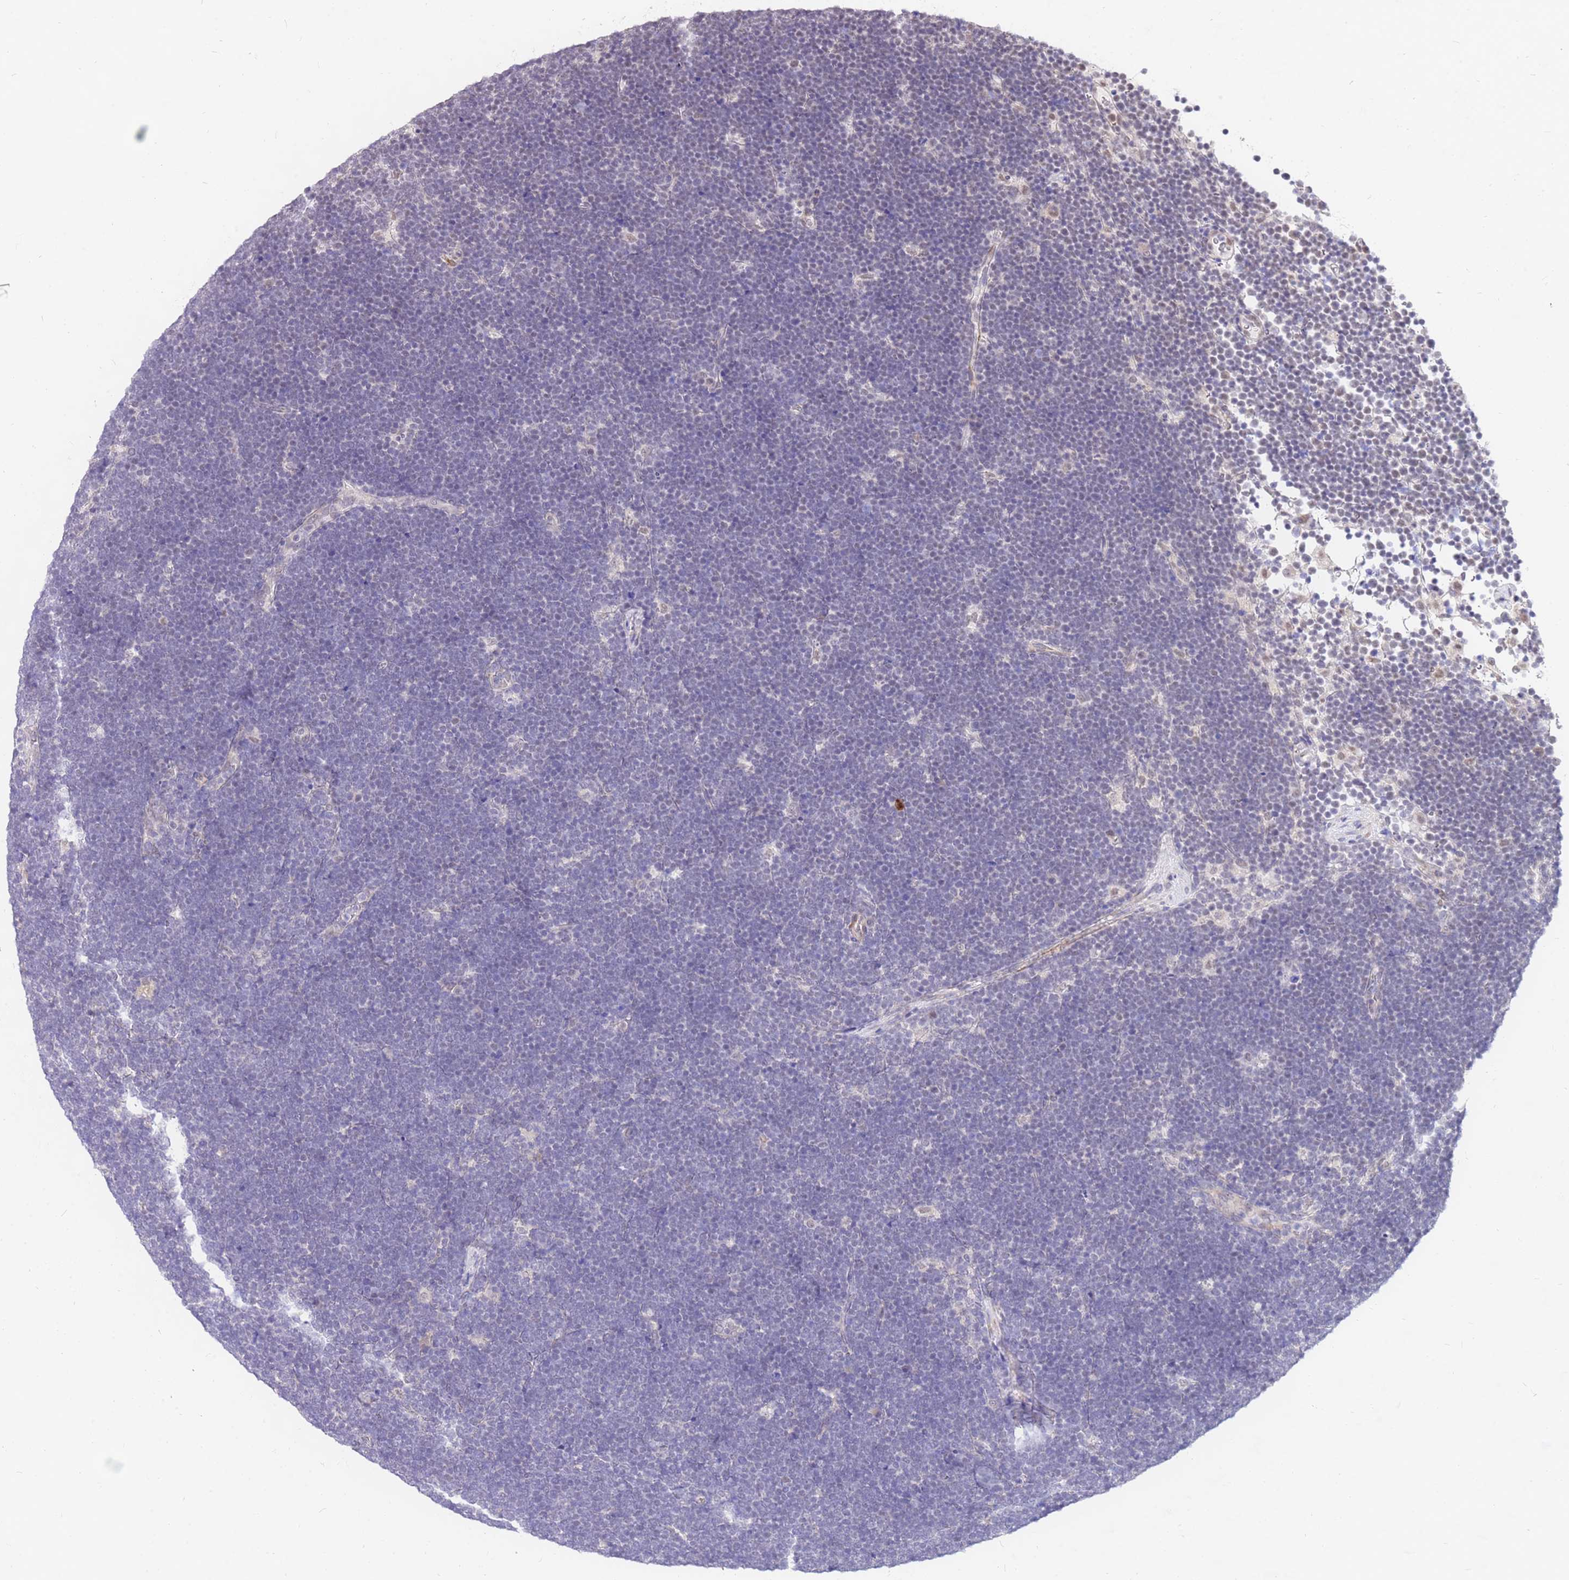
{"staining": {"intensity": "negative", "quantity": "none", "location": "none"}, "tissue": "lymphoma", "cell_type": "Tumor cells", "image_type": "cancer", "snomed": [{"axis": "morphology", "description": "Malignant lymphoma, non-Hodgkin's type, High grade"}, {"axis": "topography", "description": "Lymph node"}], "caption": "Immunohistochemistry (IHC) micrograph of human lymphoma stained for a protein (brown), which exhibits no staining in tumor cells.", "gene": "S100PBP", "patient": {"sex": "male", "age": 13}}